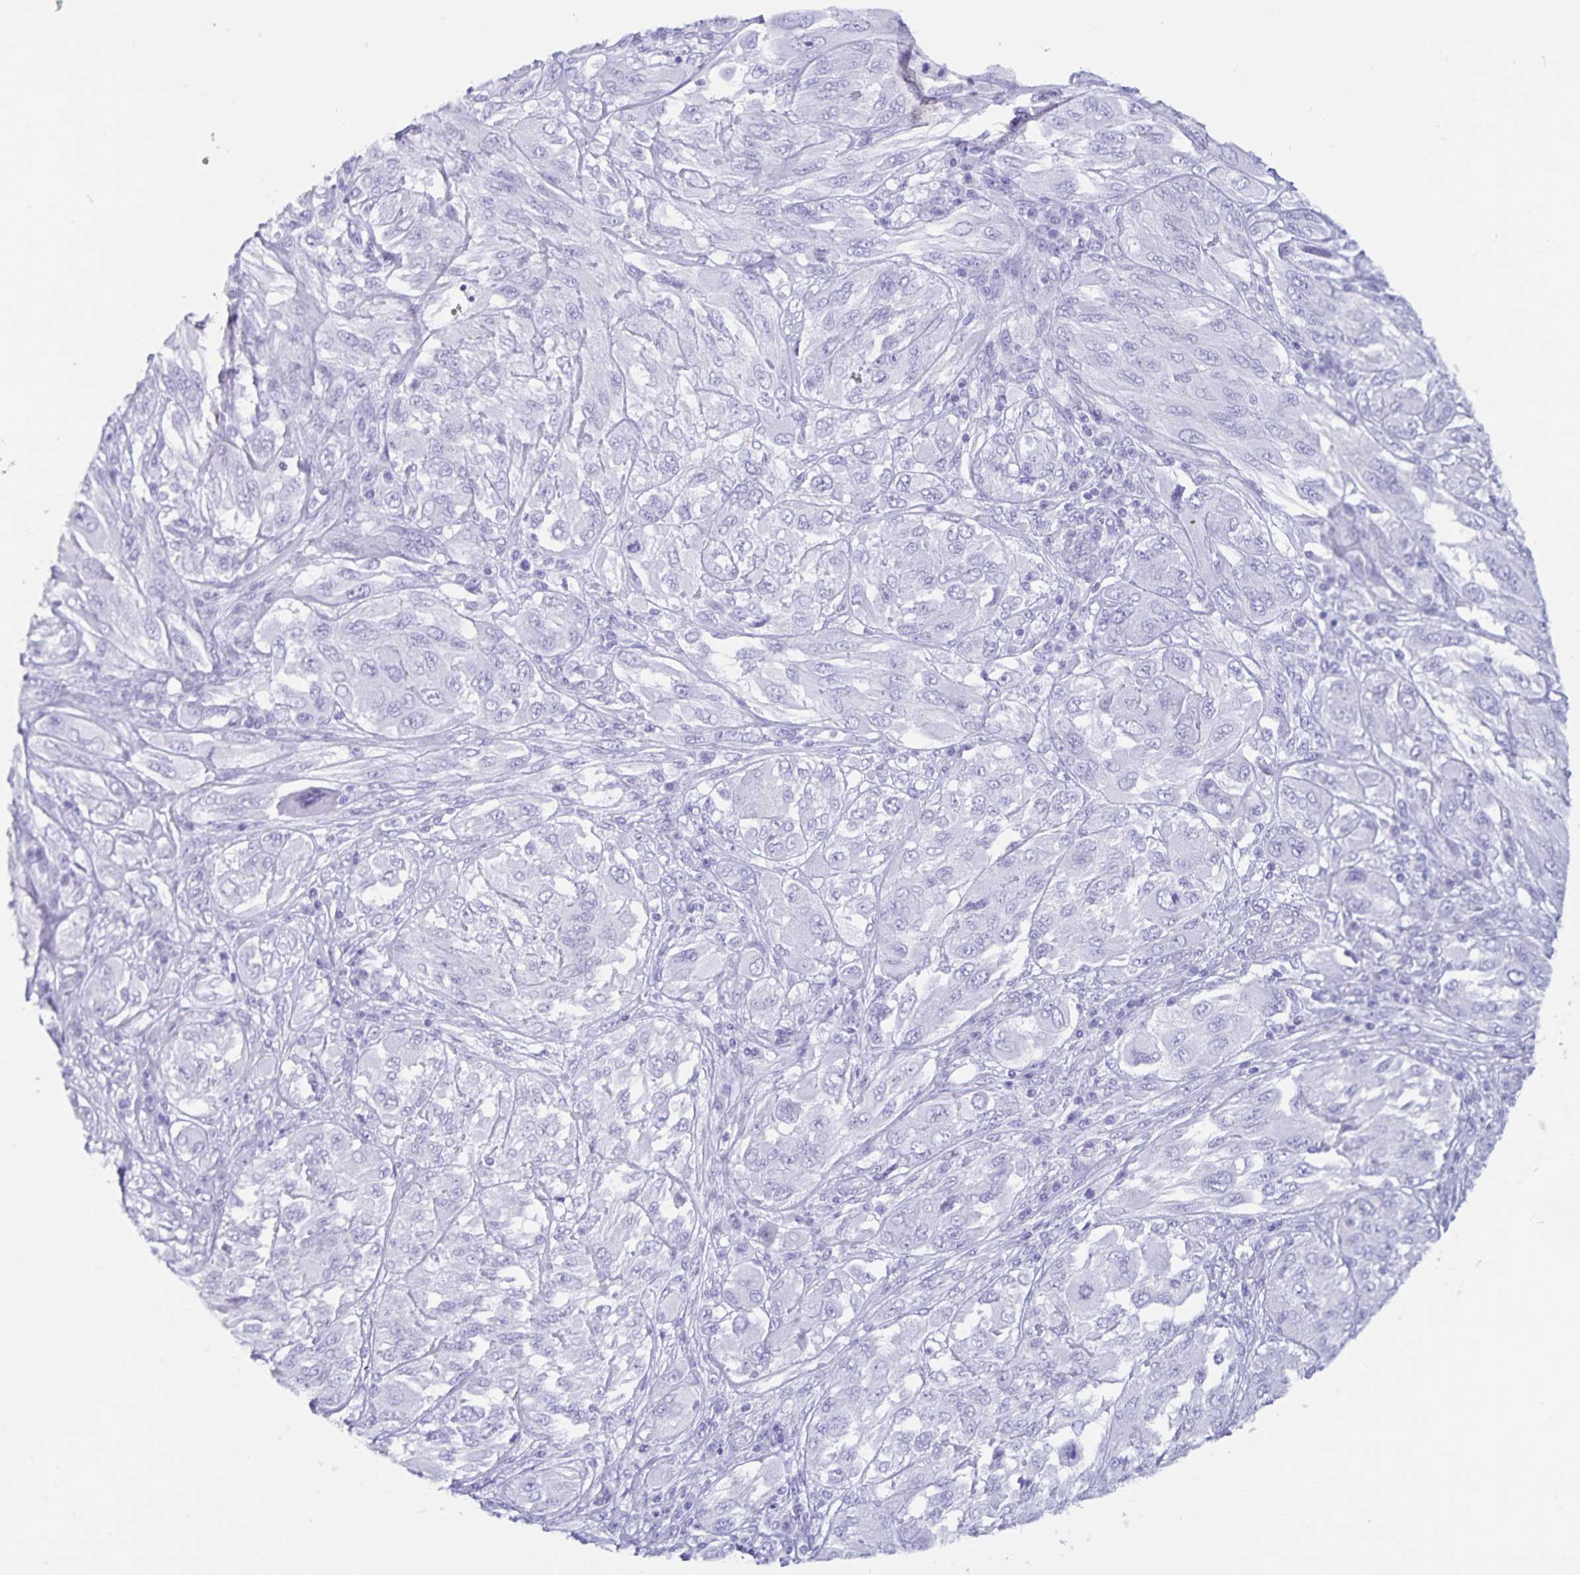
{"staining": {"intensity": "negative", "quantity": "none", "location": "none"}, "tissue": "melanoma", "cell_type": "Tumor cells", "image_type": "cancer", "snomed": [{"axis": "morphology", "description": "Malignant melanoma, NOS"}, {"axis": "topography", "description": "Skin"}], "caption": "High power microscopy micrograph of an immunohistochemistry (IHC) photomicrograph of melanoma, revealing no significant expression in tumor cells.", "gene": "GPR137", "patient": {"sex": "female", "age": 91}}